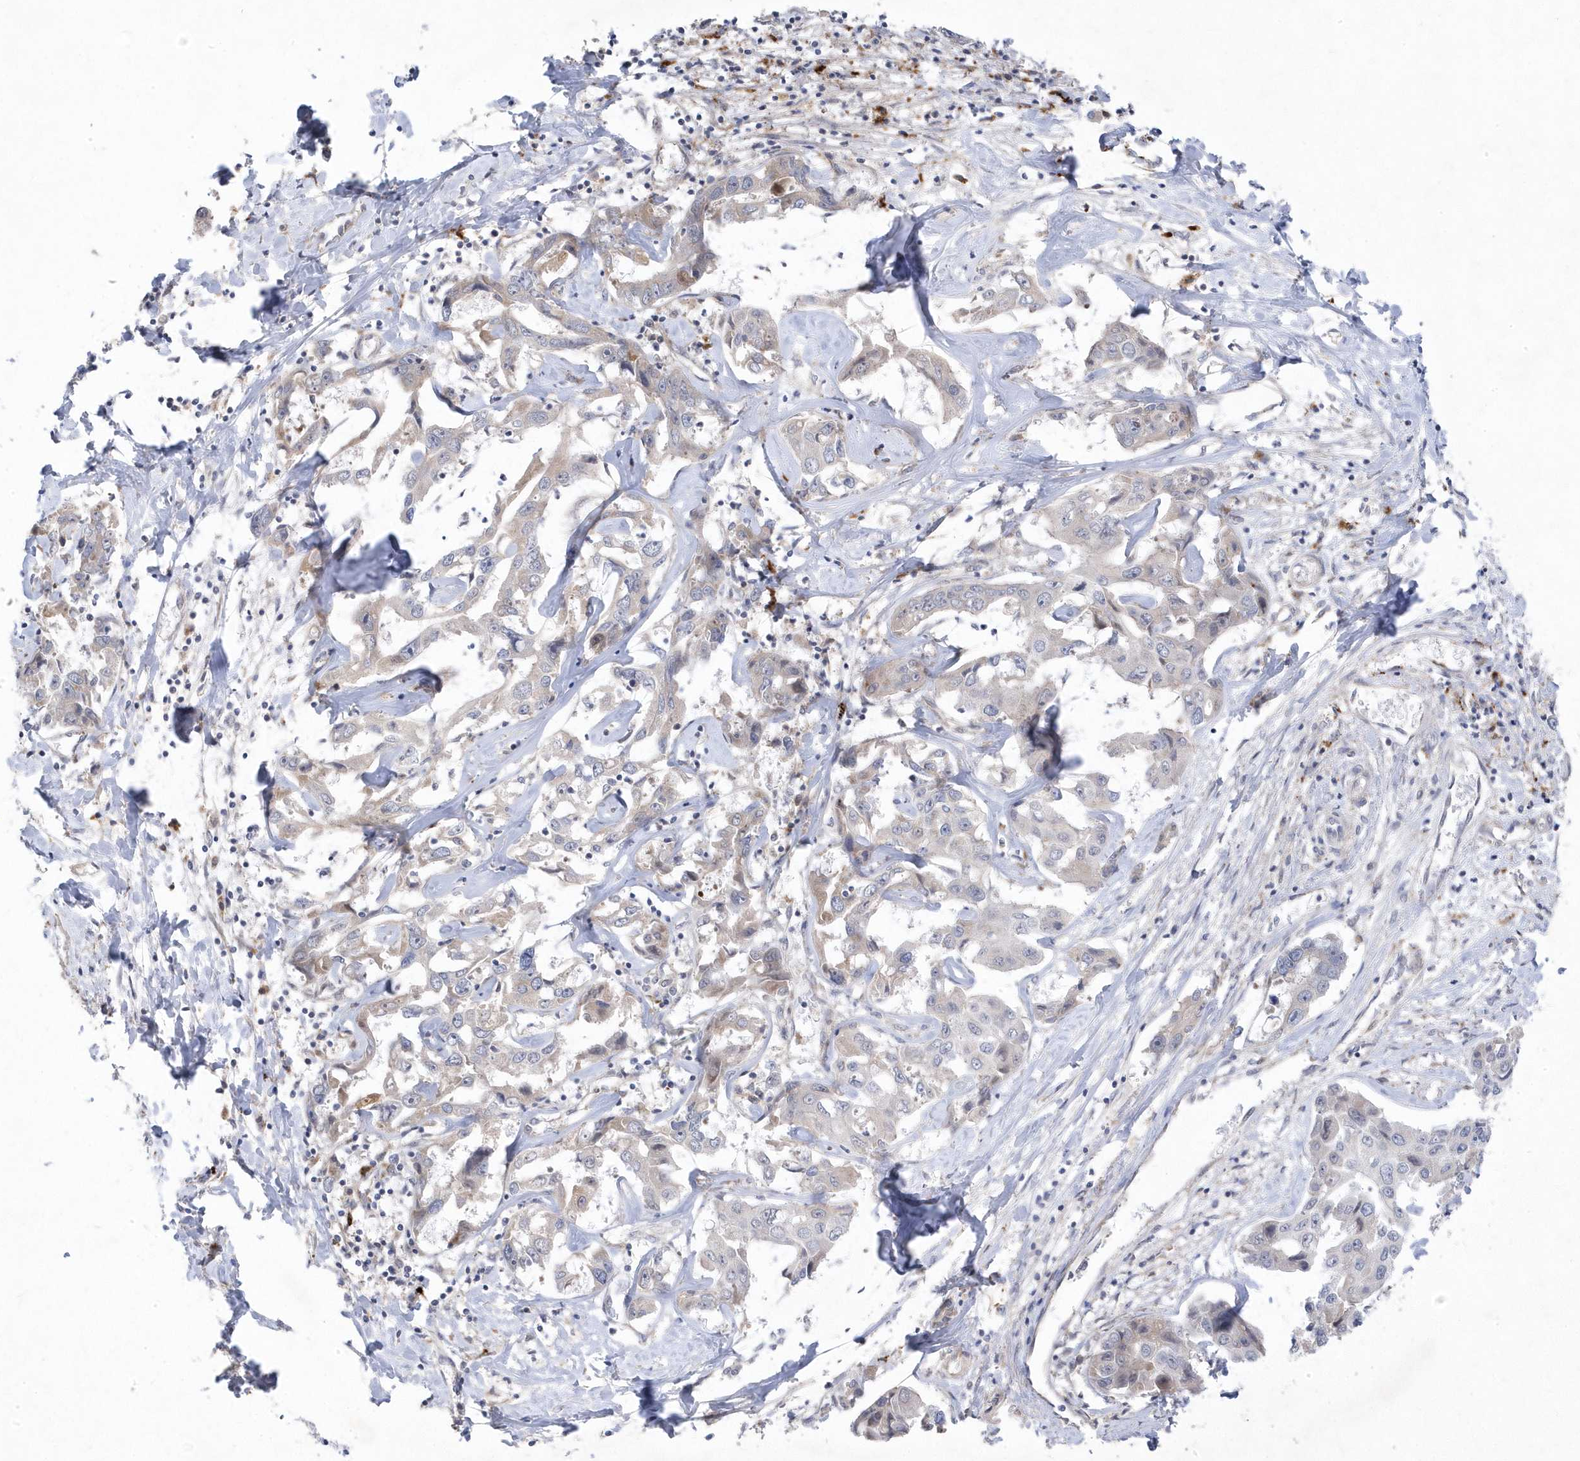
{"staining": {"intensity": "negative", "quantity": "none", "location": "none"}, "tissue": "liver cancer", "cell_type": "Tumor cells", "image_type": "cancer", "snomed": [{"axis": "morphology", "description": "Cholangiocarcinoma"}, {"axis": "topography", "description": "Liver"}], "caption": "This is an immunohistochemistry (IHC) histopathology image of human liver cancer. There is no staining in tumor cells.", "gene": "ANAPC1", "patient": {"sex": "male", "age": 59}}